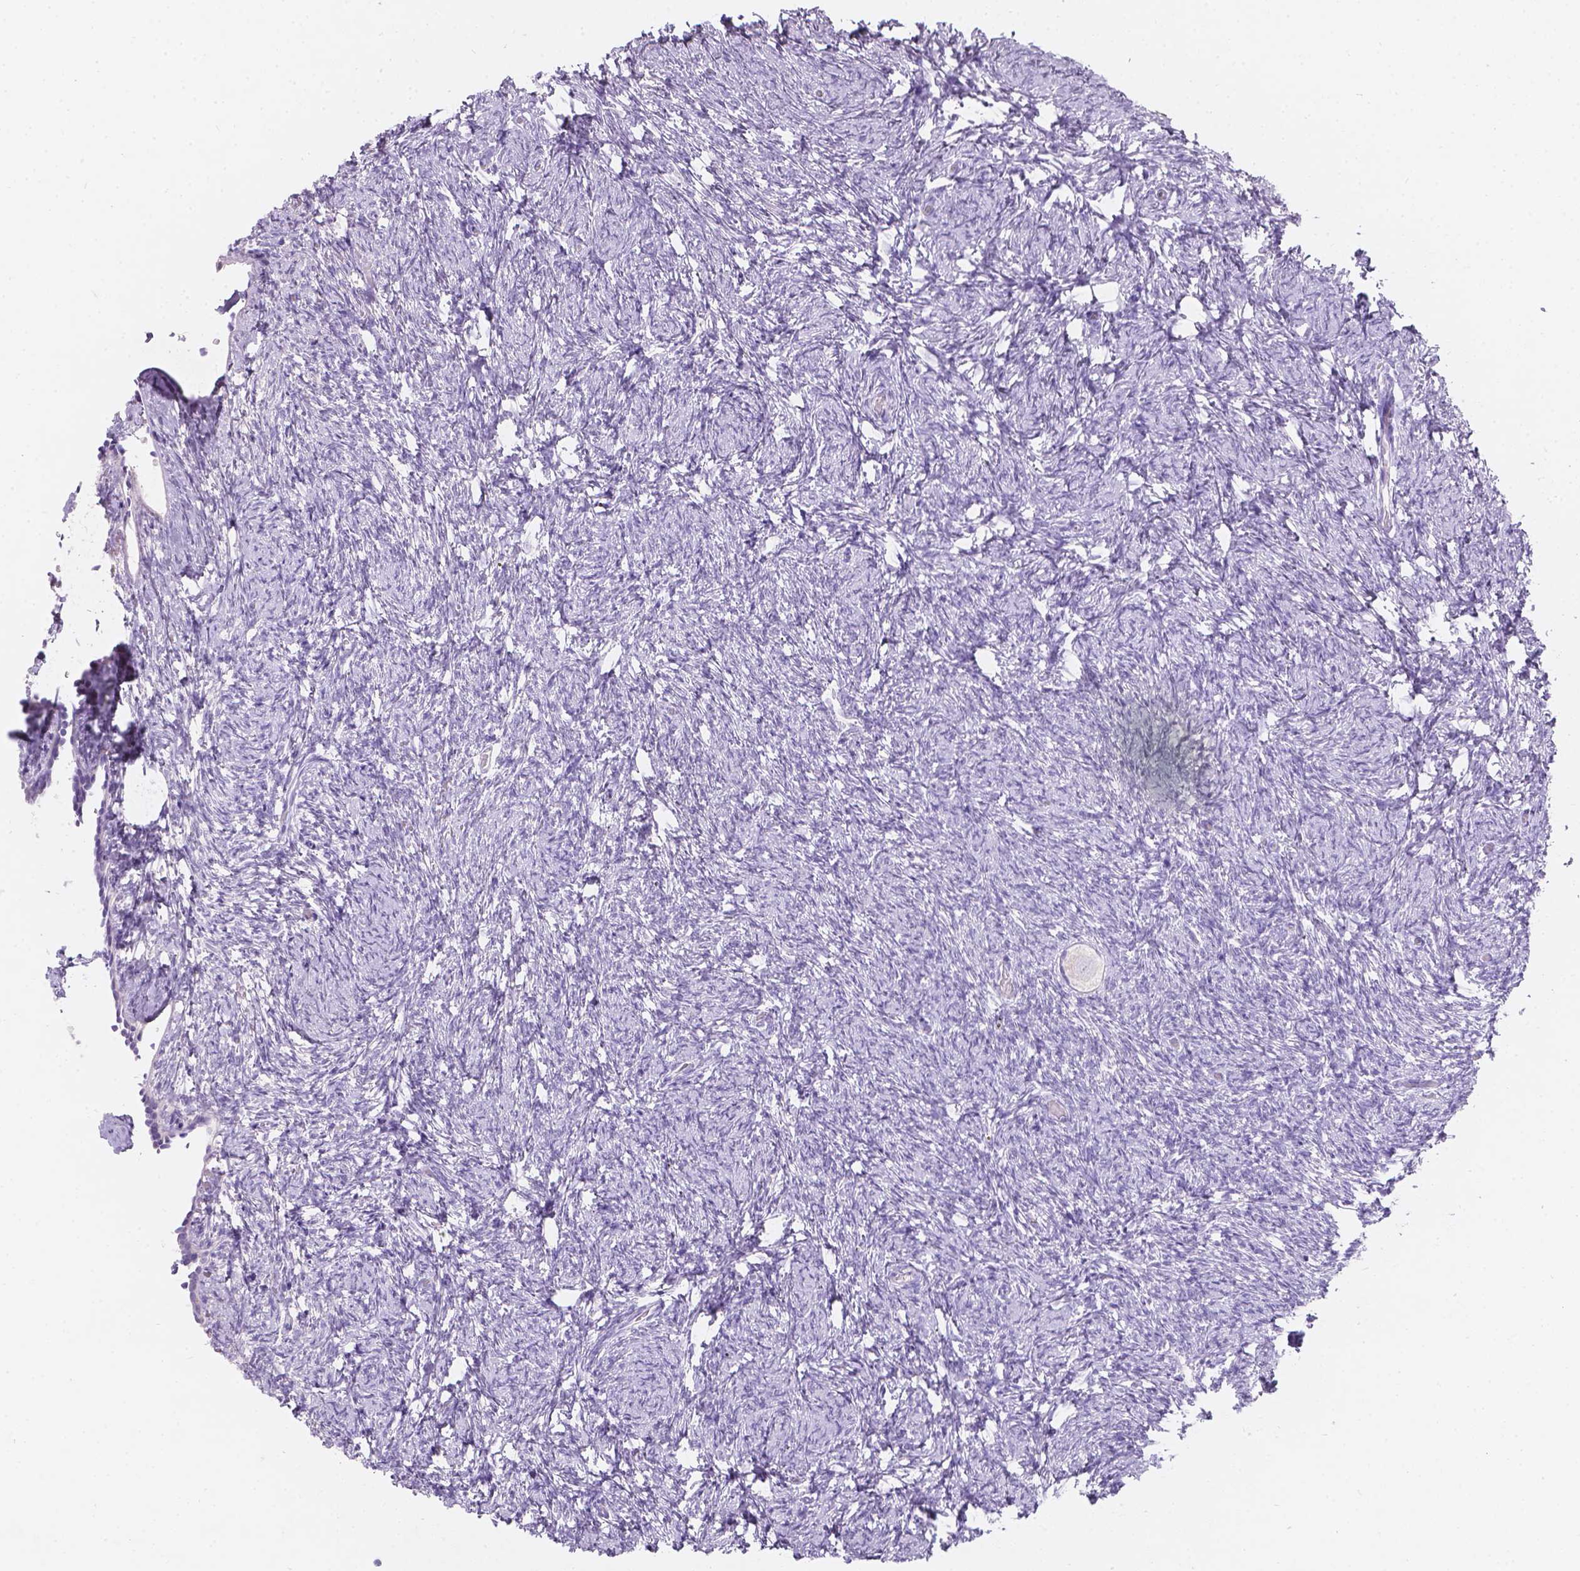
{"staining": {"intensity": "negative", "quantity": "none", "location": "none"}, "tissue": "ovary", "cell_type": "Follicle cells", "image_type": "normal", "snomed": [{"axis": "morphology", "description": "Normal tissue, NOS"}, {"axis": "topography", "description": "Ovary"}], "caption": "DAB immunohistochemical staining of unremarkable human ovary shows no significant expression in follicle cells.", "gene": "GAL3ST2", "patient": {"sex": "female", "age": 39}}